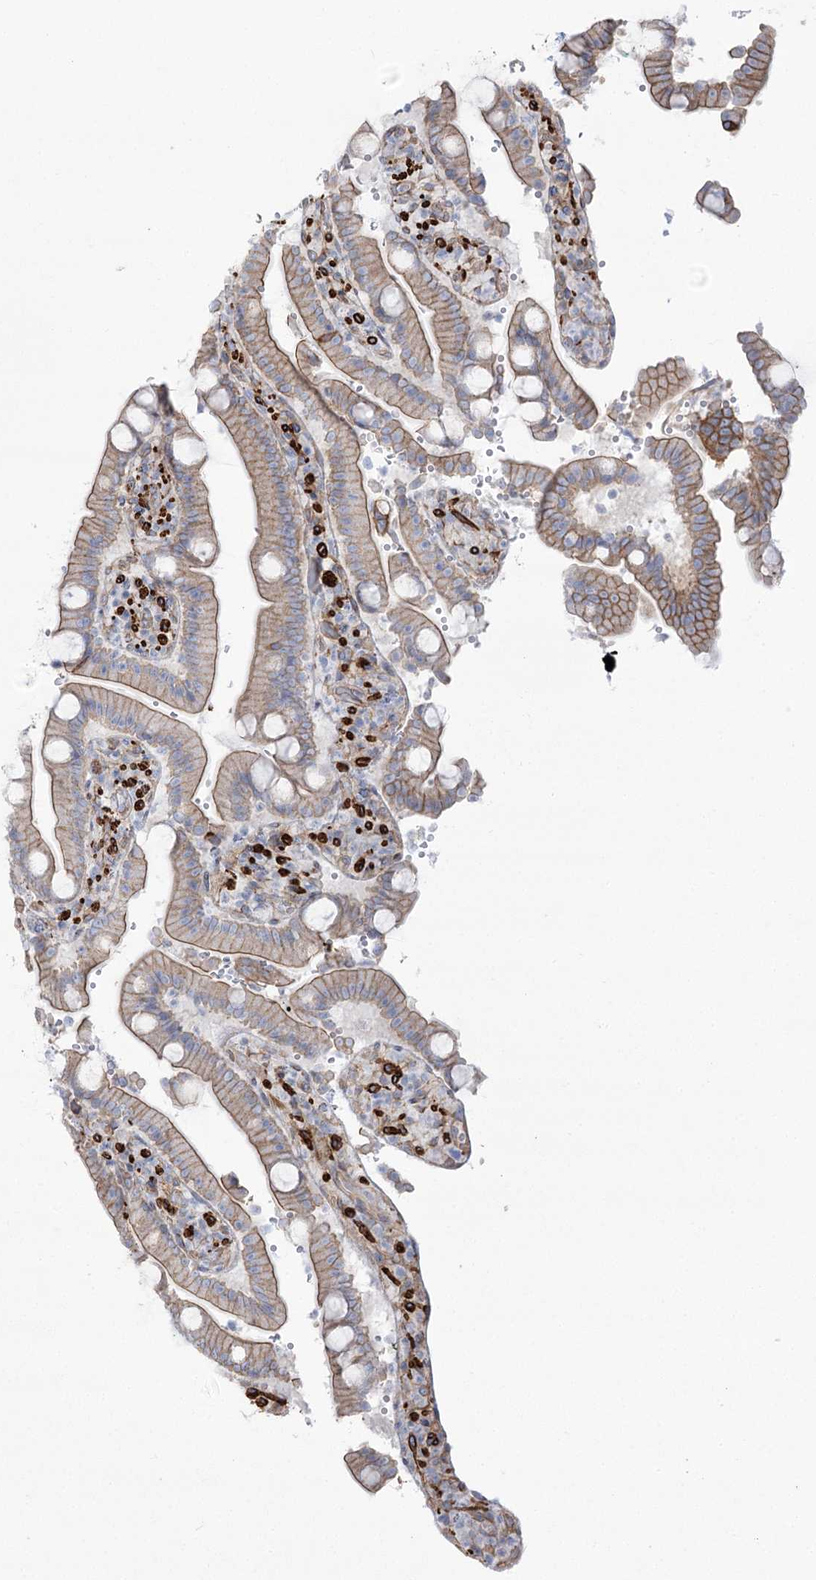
{"staining": {"intensity": "moderate", "quantity": "25%-75%", "location": "cytoplasmic/membranous"}, "tissue": "duodenum", "cell_type": "Glandular cells", "image_type": "normal", "snomed": [{"axis": "morphology", "description": "Normal tissue, NOS"}, {"axis": "topography", "description": "Small intestine, NOS"}], "caption": "Immunohistochemical staining of benign human duodenum reveals 25%-75% levels of moderate cytoplasmic/membranous protein staining in approximately 25%-75% of glandular cells.", "gene": "PLEKHA5", "patient": {"sex": "female", "age": 71}}